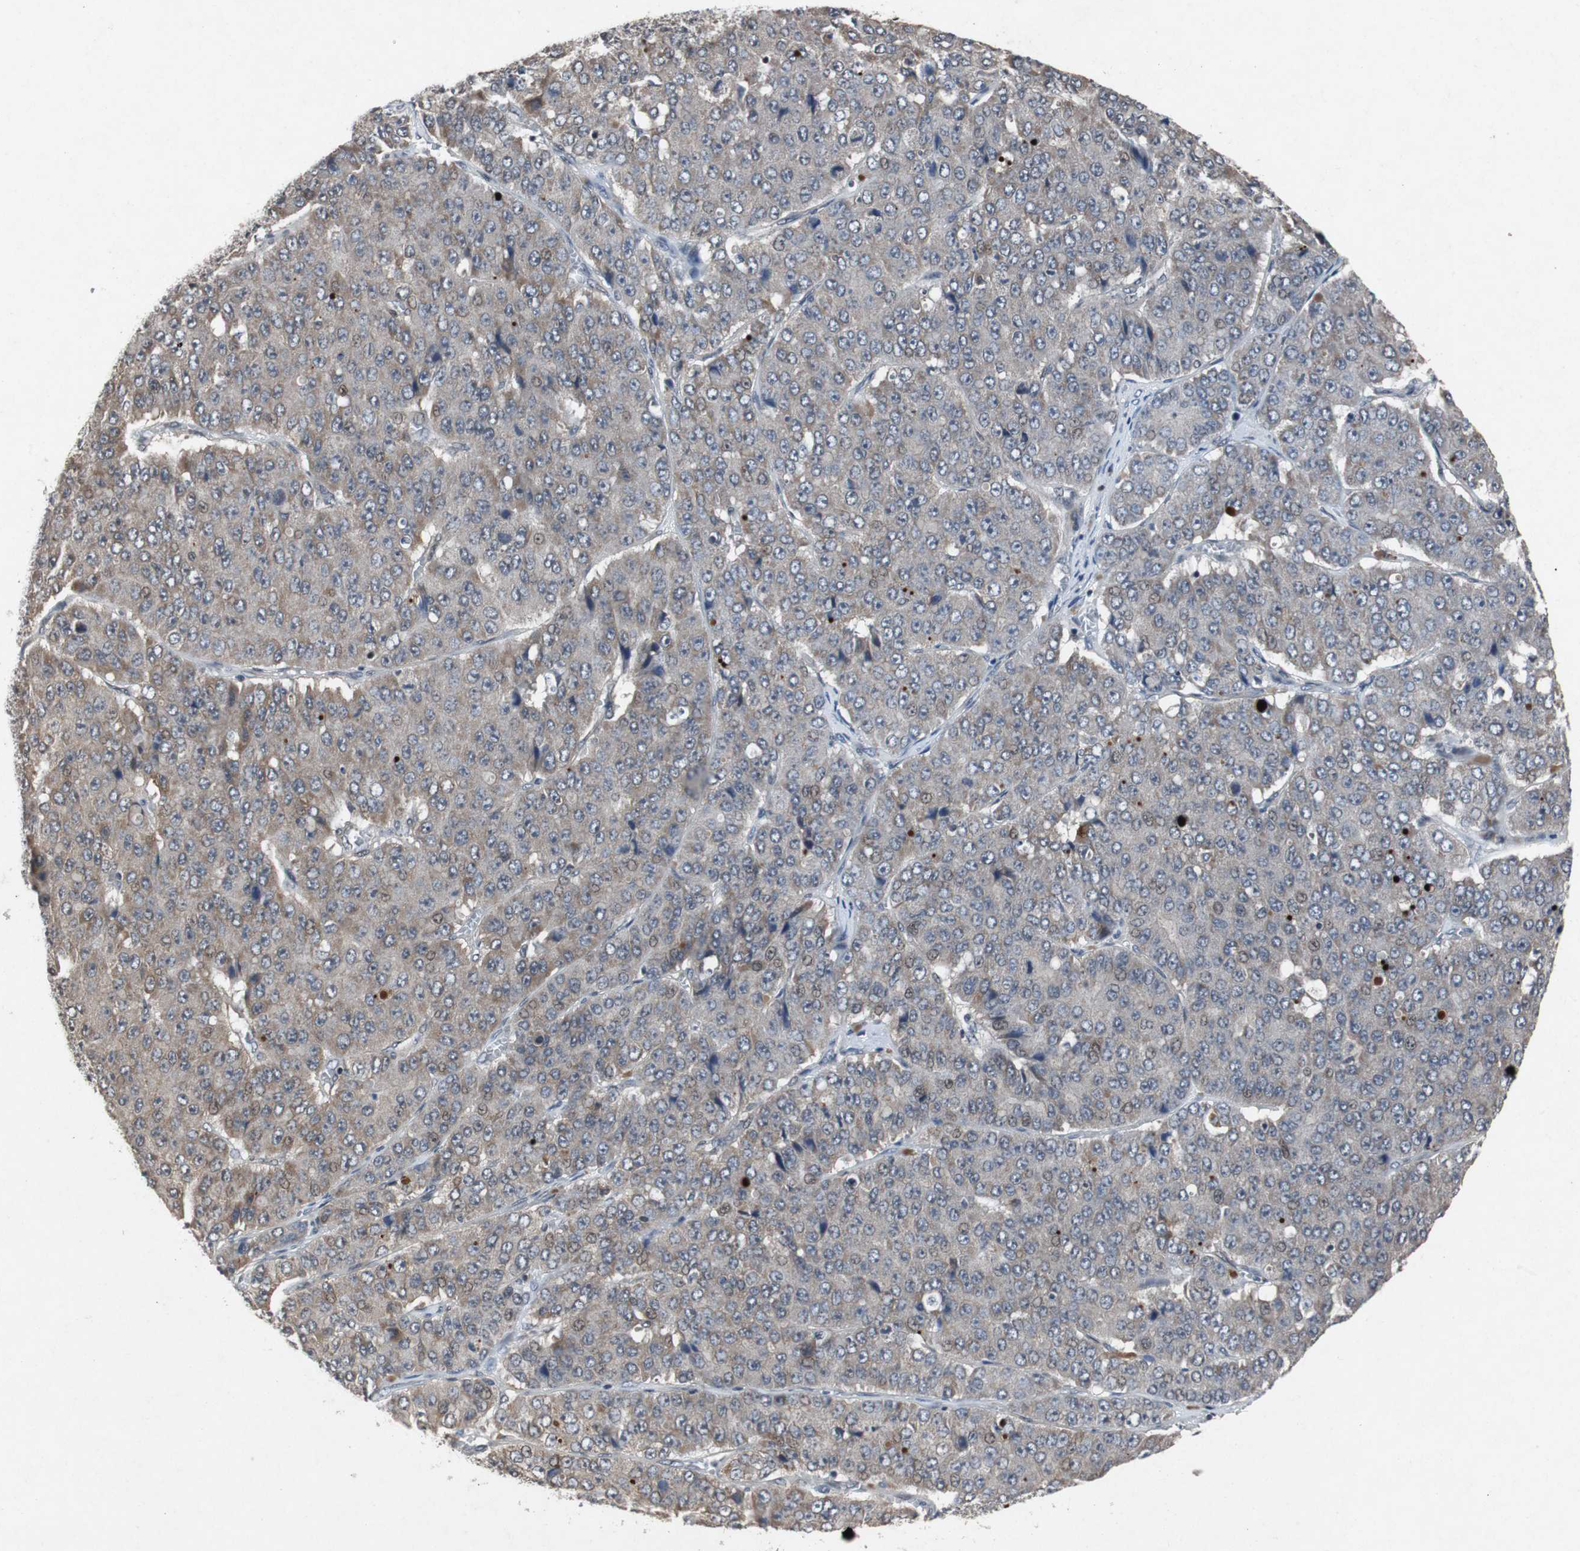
{"staining": {"intensity": "weak", "quantity": "25%-75%", "location": "cytoplasmic/membranous"}, "tissue": "pancreatic cancer", "cell_type": "Tumor cells", "image_type": "cancer", "snomed": [{"axis": "morphology", "description": "Adenocarcinoma, NOS"}, {"axis": "topography", "description": "Pancreas"}], "caption": "High-magnification brightfield microscopy of pancreatic cancer (adenocarcinoma) stained with DAB (brown) and counterstained with hematoxylin (blue). tumor cells exhibit weak cytoplasmic/membranous positivity is seen in about25%-75% of cells.", "gene": "TP63", "patient": {"sex": "male", "age": 50}}